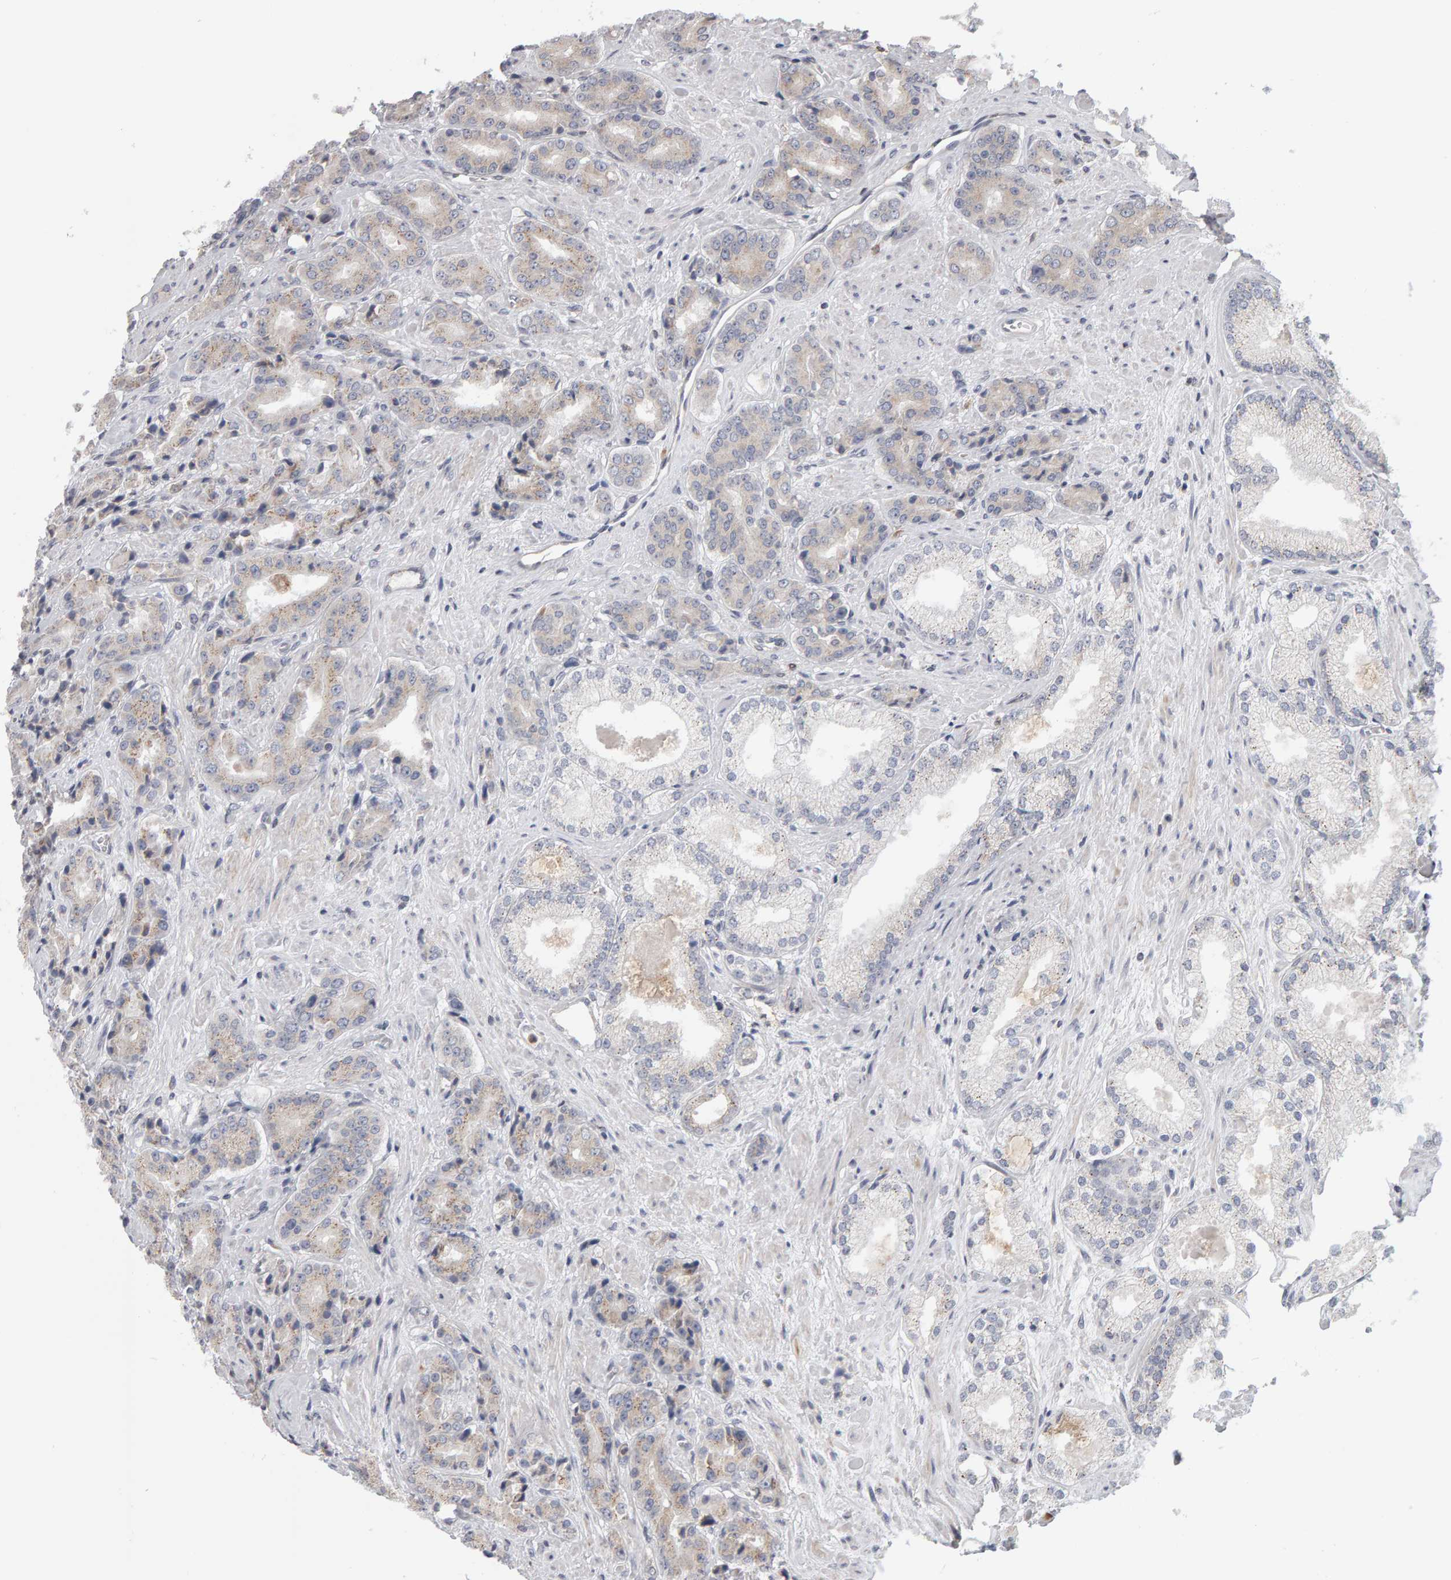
{"staining": {"intensity": "weak", "quantity": "<25%", "location": "cytoplasmic/membranous"}, "tissue": "prostate cancer", "cell_type": "Tumor cells", "image_type": "cancer", "snomed": [{"axis": "morphology", "description": "Adenocarcinoma, High grade"}, {"axis": "topography", "description": "Prostate"}], "caption": "Tumor cells show no significant protein staining in prostate cancer (high-grade adenocarcinoma).", "gene": "MSRA", "patient": {"sex": "male", "age": 71}}